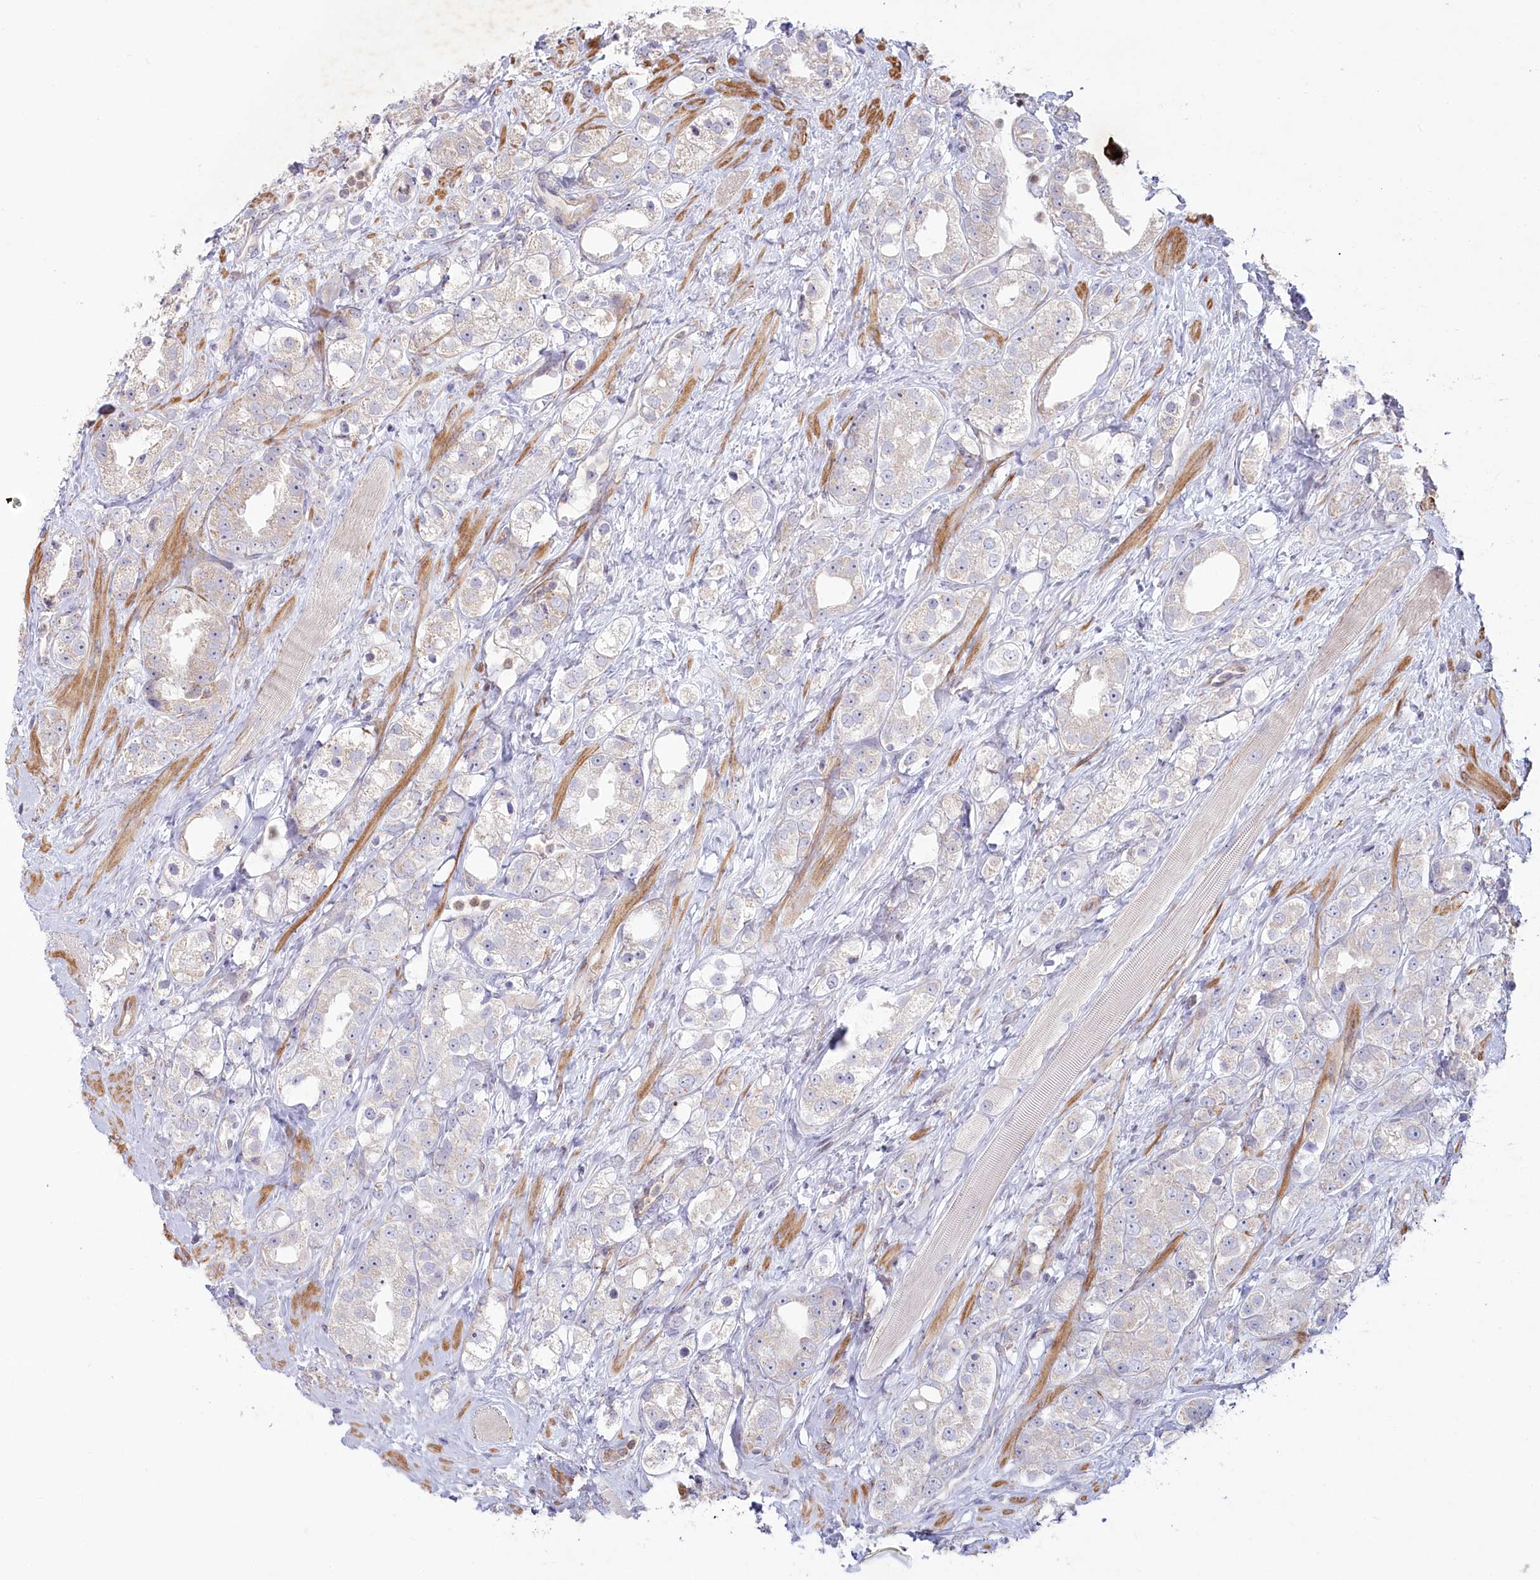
{"staining": {"intensity": "negative", "quantity": "none", "location": "none"}, "tissue": "prostate cancer", "cell_type": "Tumor cells", "image_type": "cancer", "snomed": [{"axis": "morphology", "description": "Adenocarcinoma, NOS"}, {"axis": "topography", "description": "Prostate"}], "caption": "Micrograph shows no protein staining in tumor cells of prostate adenocarcinoma tissue.", "gene": "MTG1", "patient": {"sex": "male", "age": 79}}